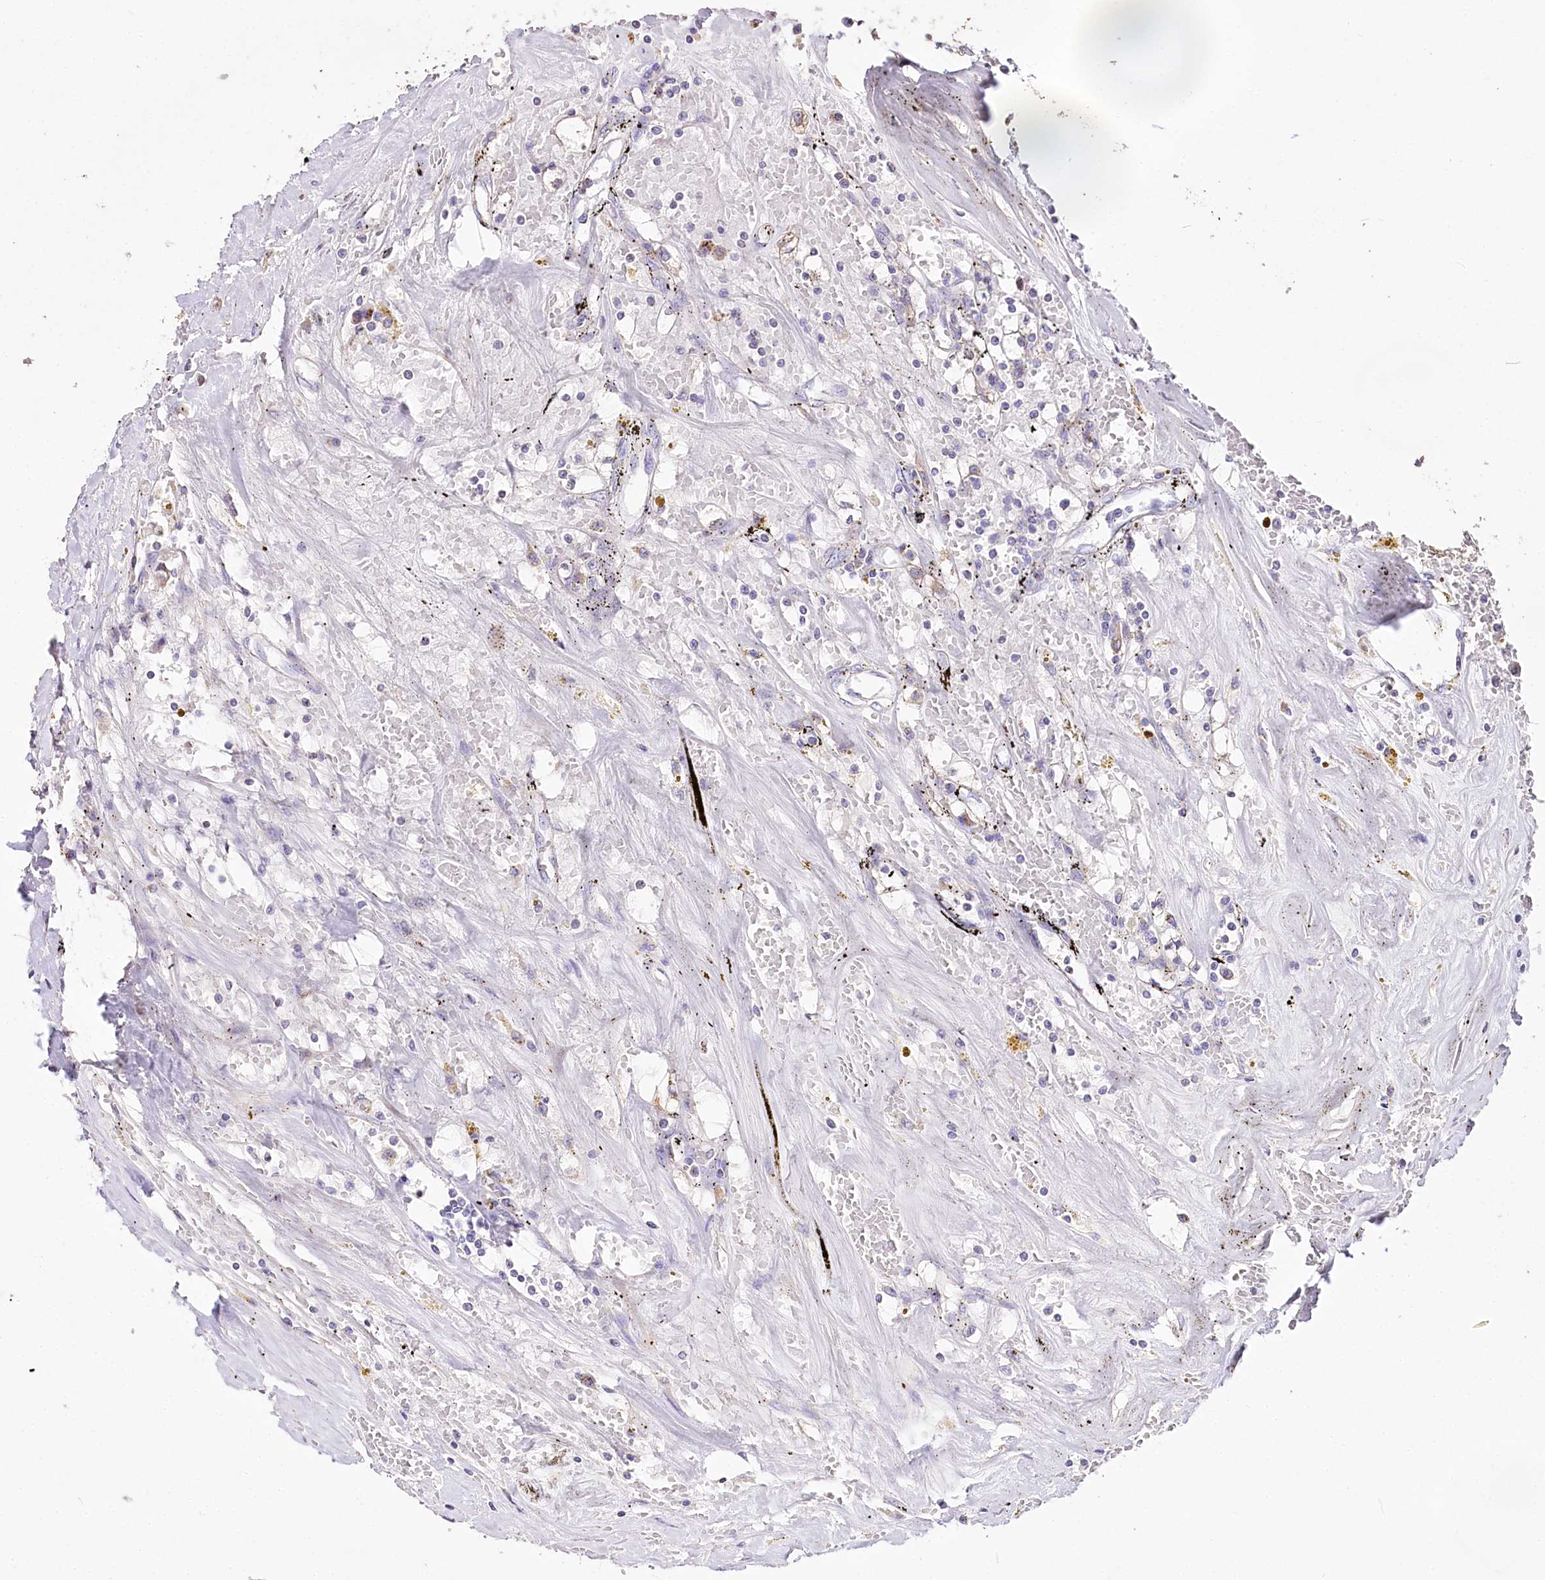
{"staining": {"intensity": "negative", "quantity": "none", "location": "none"}, "tissue": "renal cancer", "cell_type": "Tumor cells", "image_type": "cancer", "snomed": [{"axis": "morphology", "description": "Adenocarcinoma, NOS"}, {"axis": "topography", "description": "Kidney"}], "caption": "Immunohistochemical staining of renal cancer demonstrates no significant expression in tumor cells.", "gene": "PTER", "patient": {"sex": "male", "age": 56}}